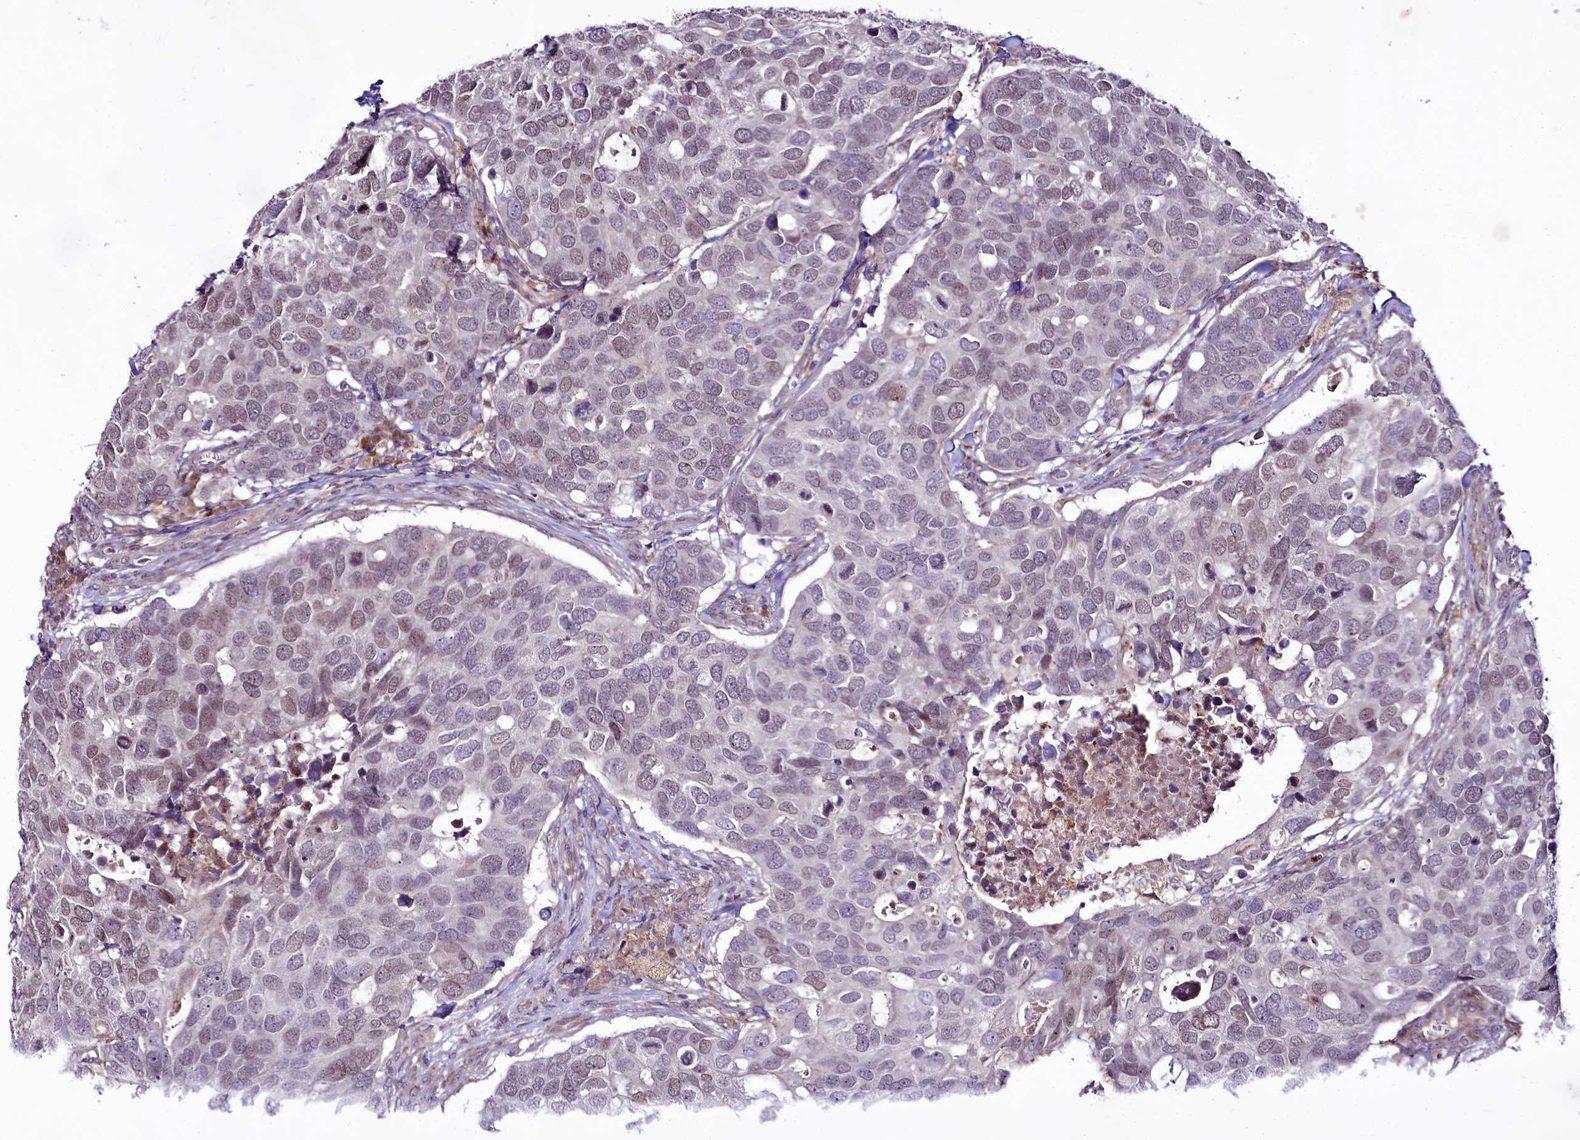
{"staining": {"intensity": "weak", "quantity": "25%-75%", "location": "nuclear"}, "tissue": "breast cancer", "cell_type": "Tumor cells", "image_type": "cancer", "snomed": [{"axis": "morphology", "description": "Duct carcinoma"}, {"axis": "topography", "description": "Breast"}], "caption": "Breast cancer was stained to show a protein in brown. There is low levels of weak nuclear staining in about 25%-75% of tumor cells.", "gene": "RSBN1", "patient": {"sex": "female", "age": 83}}